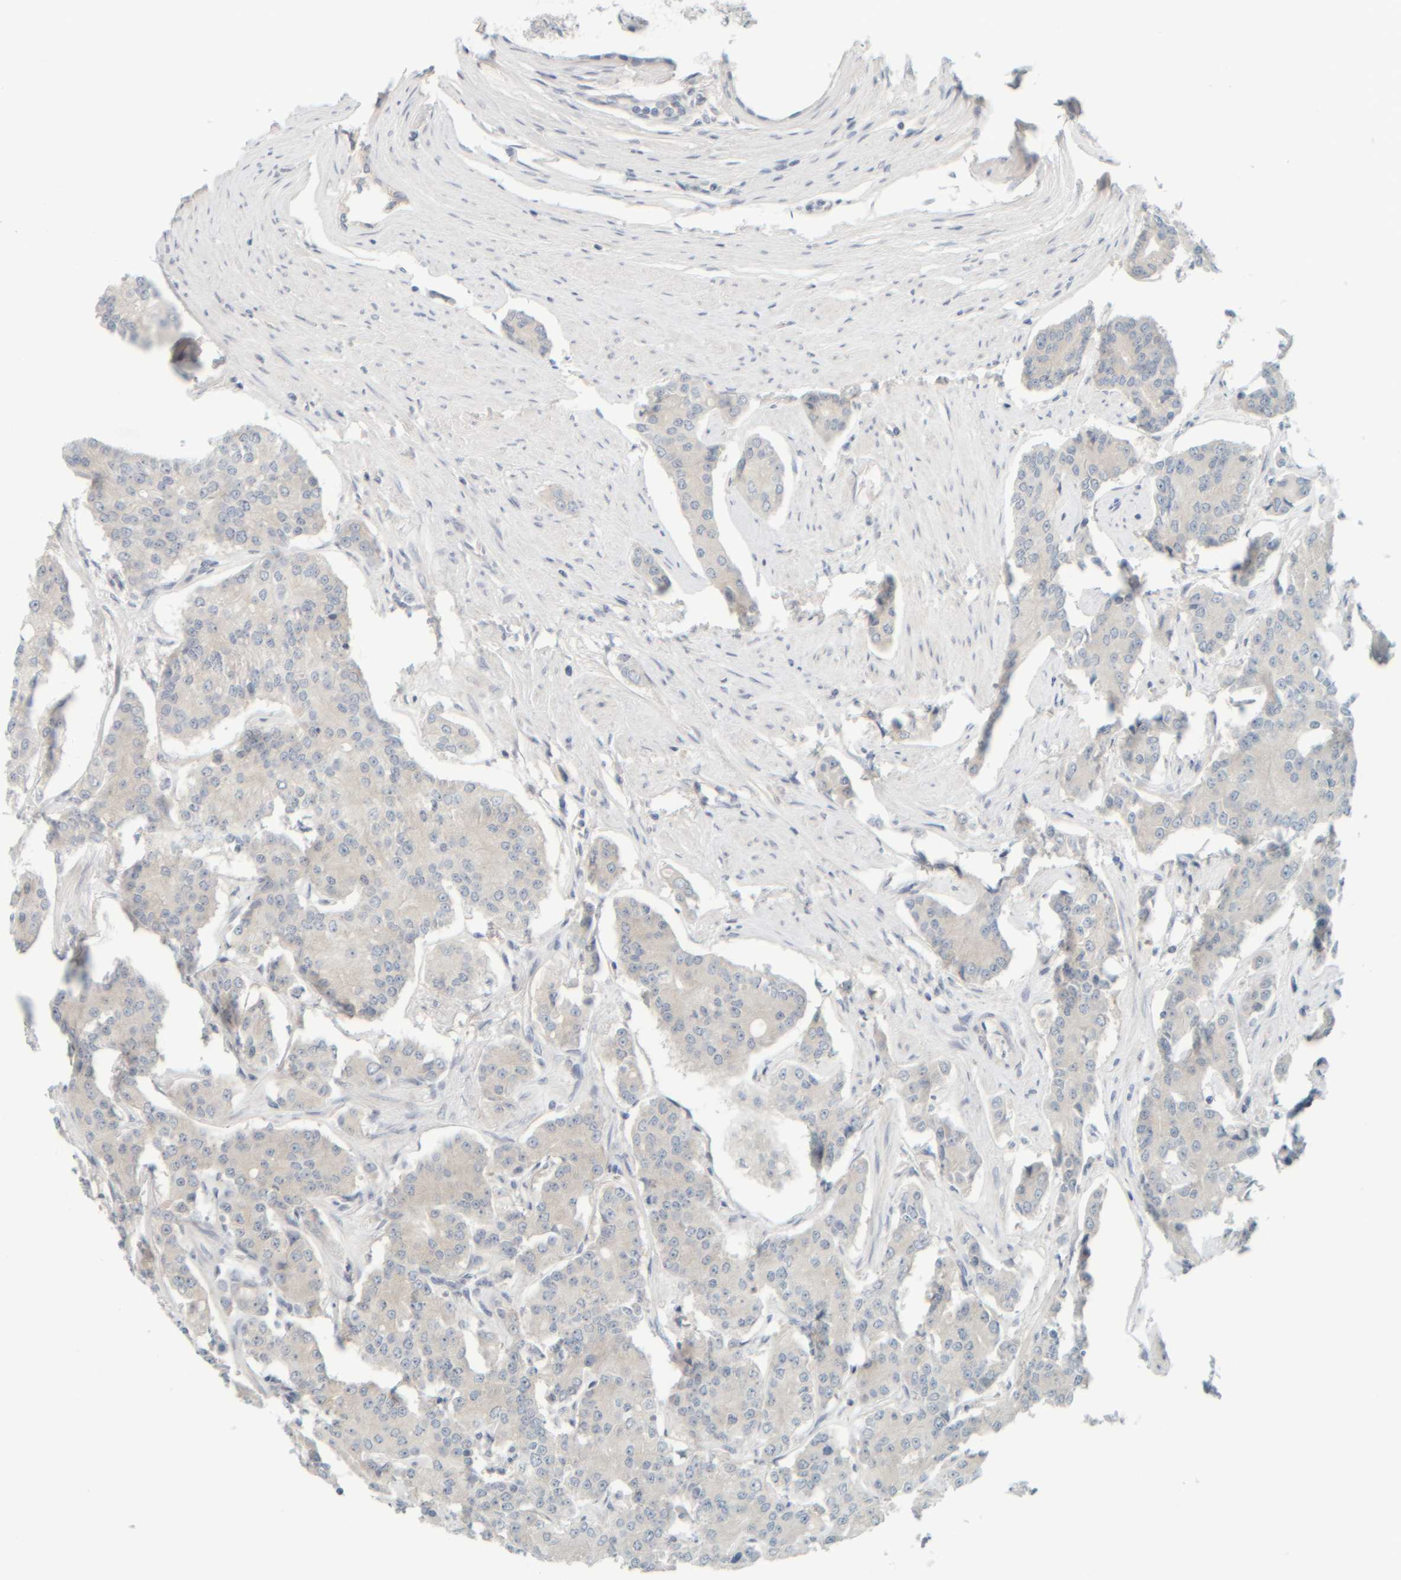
{"staining": {"intensity": "weak", "quantity": "<25%", "location": "cytoplasmic/membranous"}, "tissue": "prostate cancer", "cell_type": "Tumor cells", "image_type": "cancer", "snomed": [{"axis": "morphology", "description": "Adenocarcinoma, High grade"}, {"axis": "topography", "description": "Prostate"}], "caption": "The image reveals no significant staining in tumor cells of prostate high-grade adenocarcinoma. (Brightfield microscopy of DAB (3,3'-diaminobenzidine) immunohistochemistry (IHC) at high magnification).", "gene": "PTGES3L-AARSD1", "patient": {"sex": "male", "age": 71}}